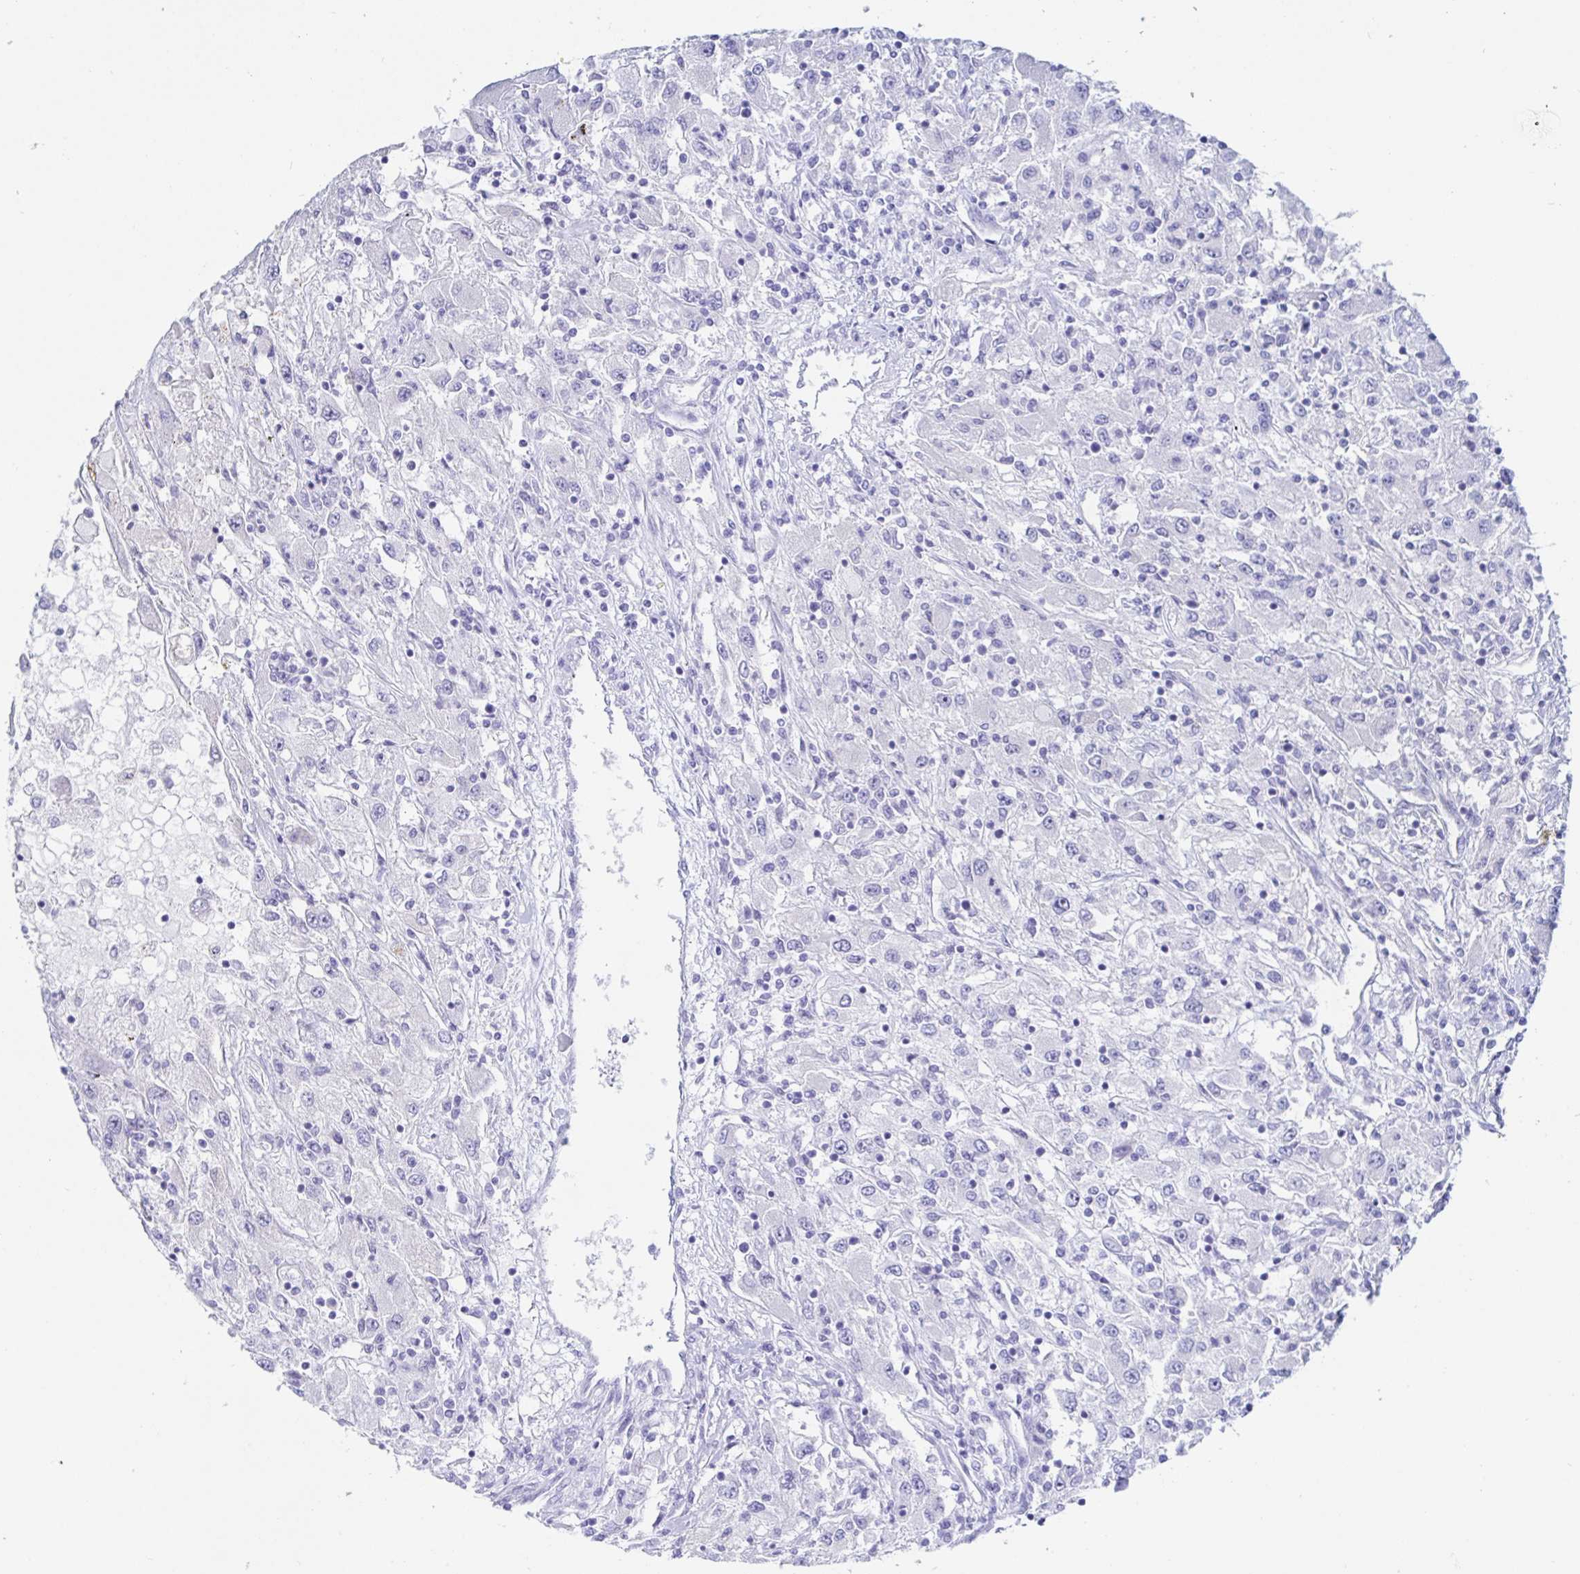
{"staining": {"intensity": "negative", "quantity": "none", "location": "none"}, "tissue": "renal cancer", "cell_type": "Tumor cells", "image_type": "cancer", "snomed": [{"axis": "morphology", "description": "Adenocarcinoma, NOS"}, {"axis": "topography", "description": "Kidney"}], "caption": "This is an immunohistochemistry (IHC) photomicrograph of adenocarcinoma (renal). There is no expression in tumor cells.", "gene": "KCNH6", "patient": {"sex": "female", "age": 67}}